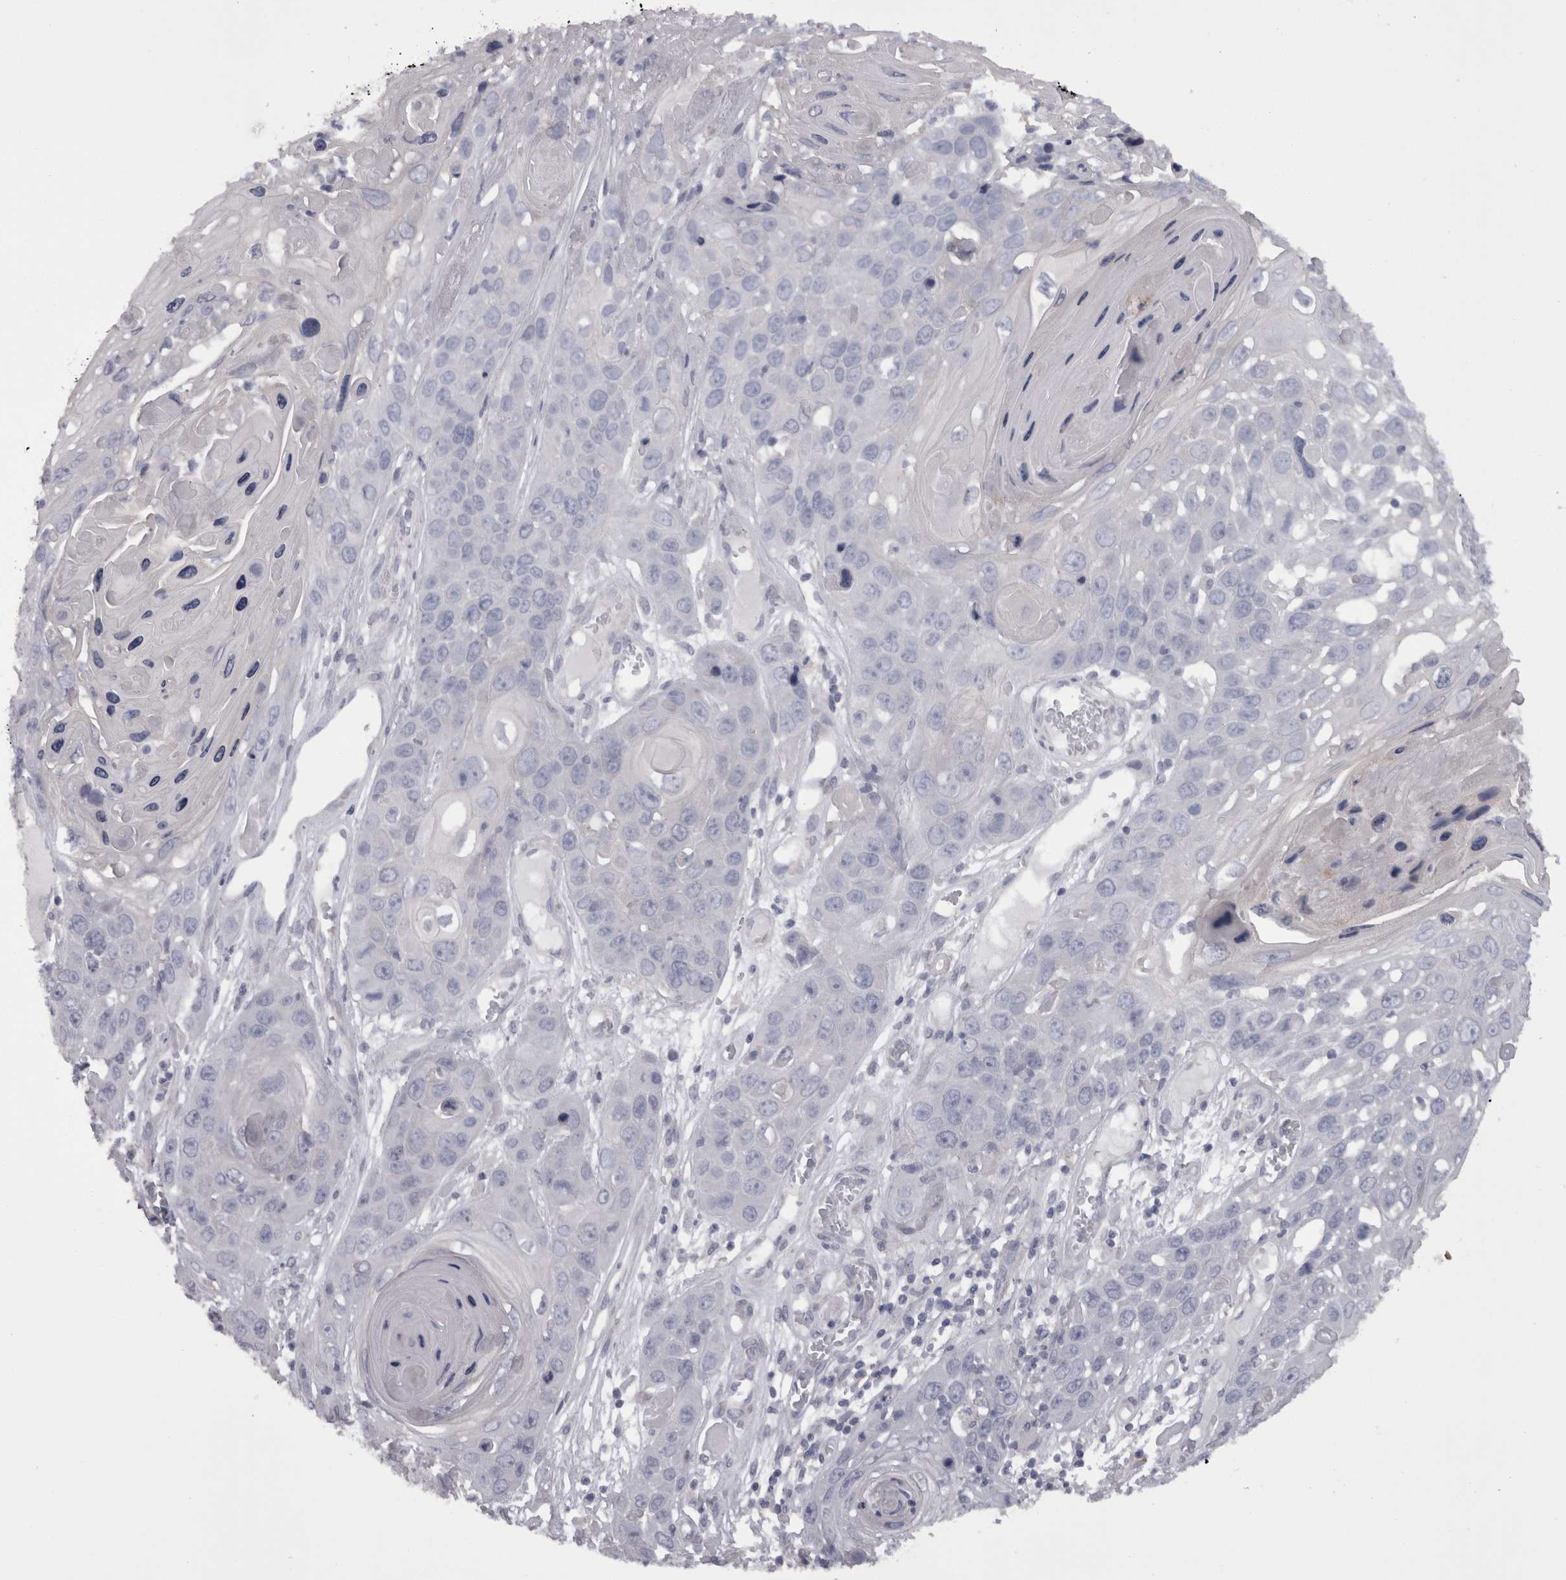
{"staining": {"intensity": "negative", "quantity": "none", "location": "none"}, "tissue": "skin cancer", "cell_type": "Tumor cells", "image_type": "cancer", "snomed": [{"axis": "morphology", "description": "Squamous cell carcinoma, NOS"}, {"axis": "topography", "description": "Skin"}], "caption": "This is an IHC micrograph of skin cancer (squamous cell carcinoma). There is no staining in tumor cells.", "gene": "CAMK2D", "patient": {"sex": "male", "age": 55}}